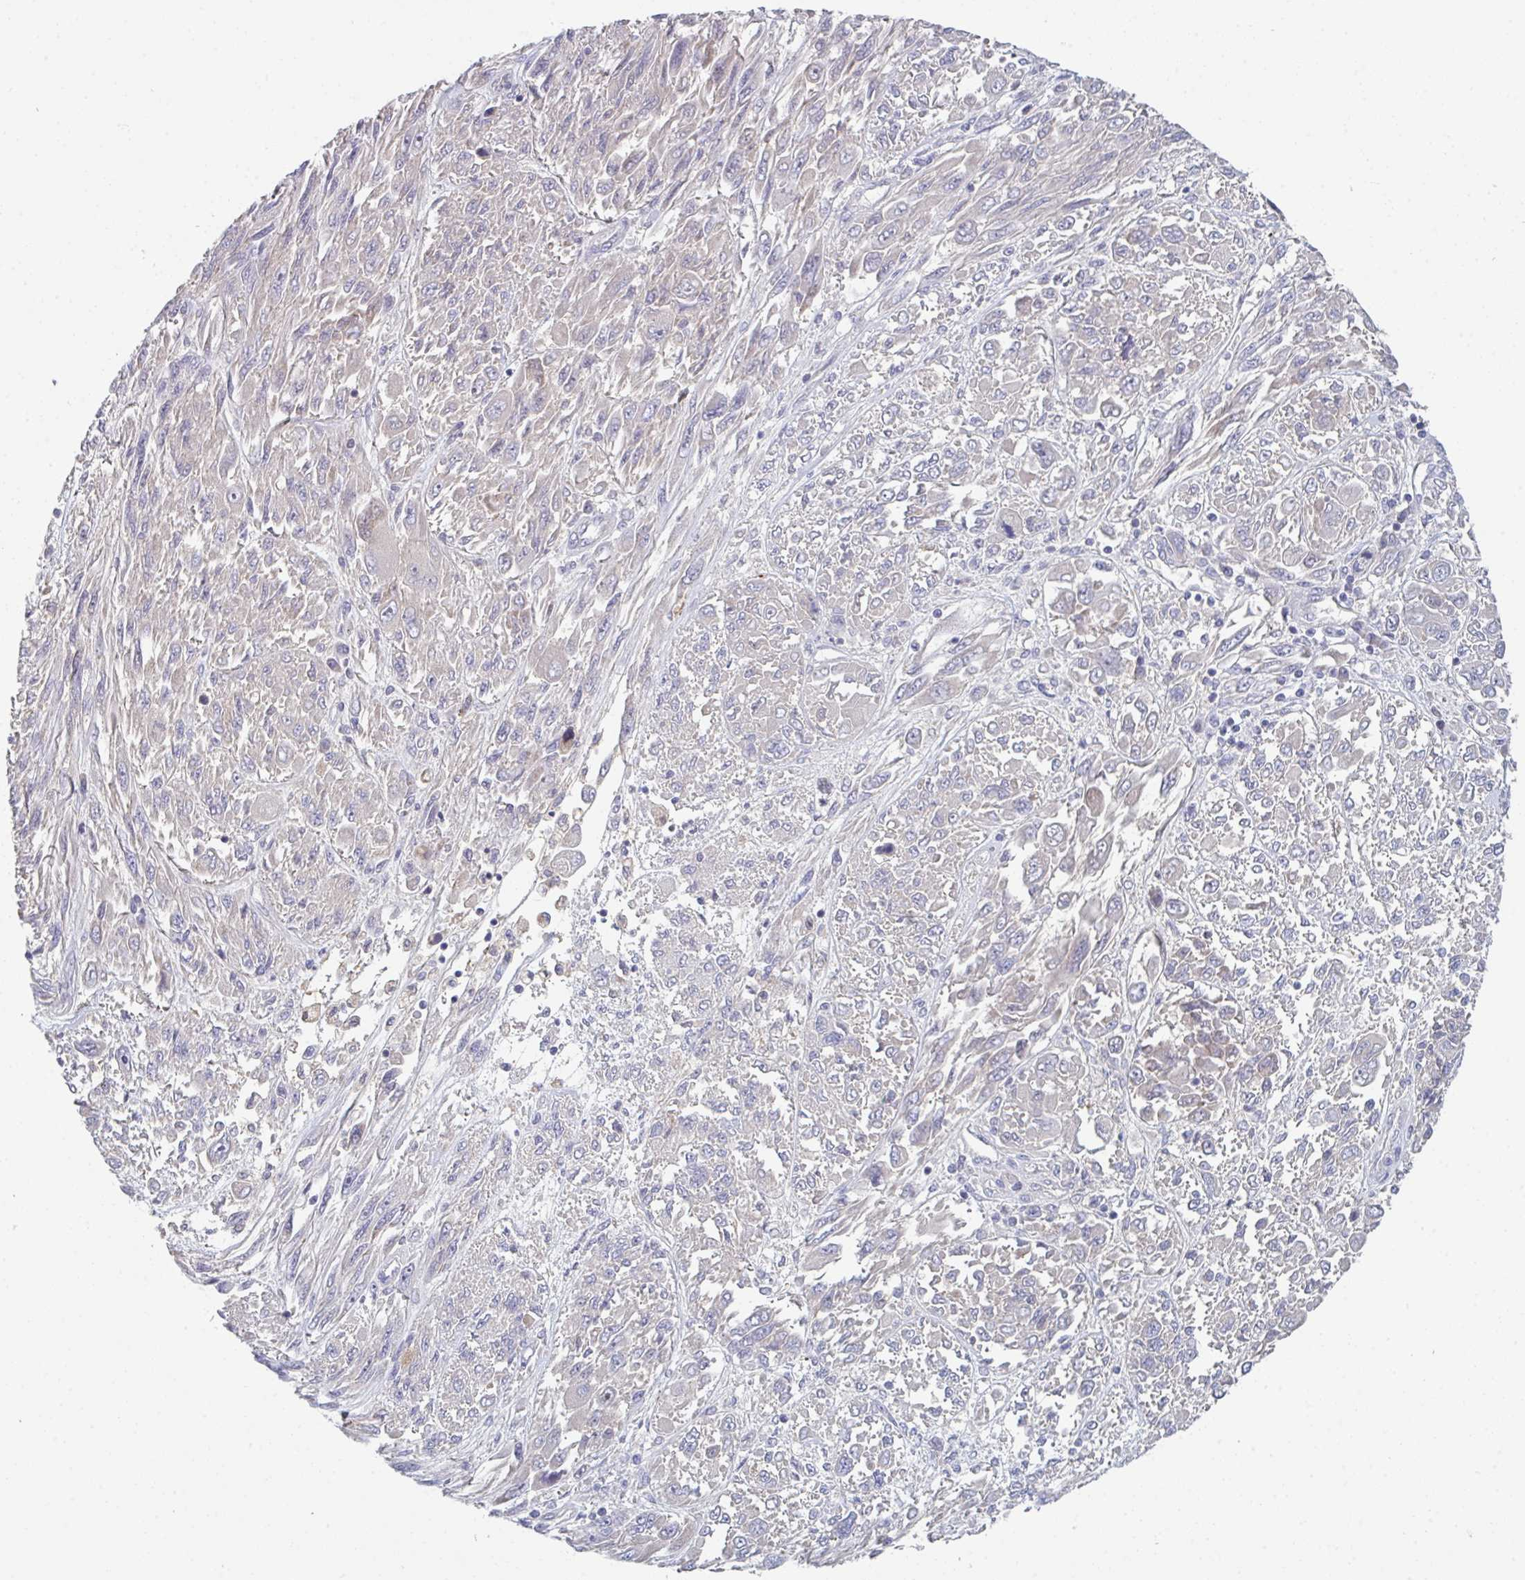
{"staining": {"intensity": "negative", "quantity": "none", "location": "none"}, "tissue": "melanoma", "cell_type": "Tumor cells", "image_type": "cancer", "snomed": [{"axis": "morphology", "description": "Malignant melanoma, NOS"}, {"axis": "topography", "description": "Skin"}], "caption": "Immunohistochemistry of malignant melanoma shows no positivity in tumor cells. (DAB IHC with hematoxylin counter stain).", "gene": "HGFAC", "patient": {"sex": "female", "age": 91}}